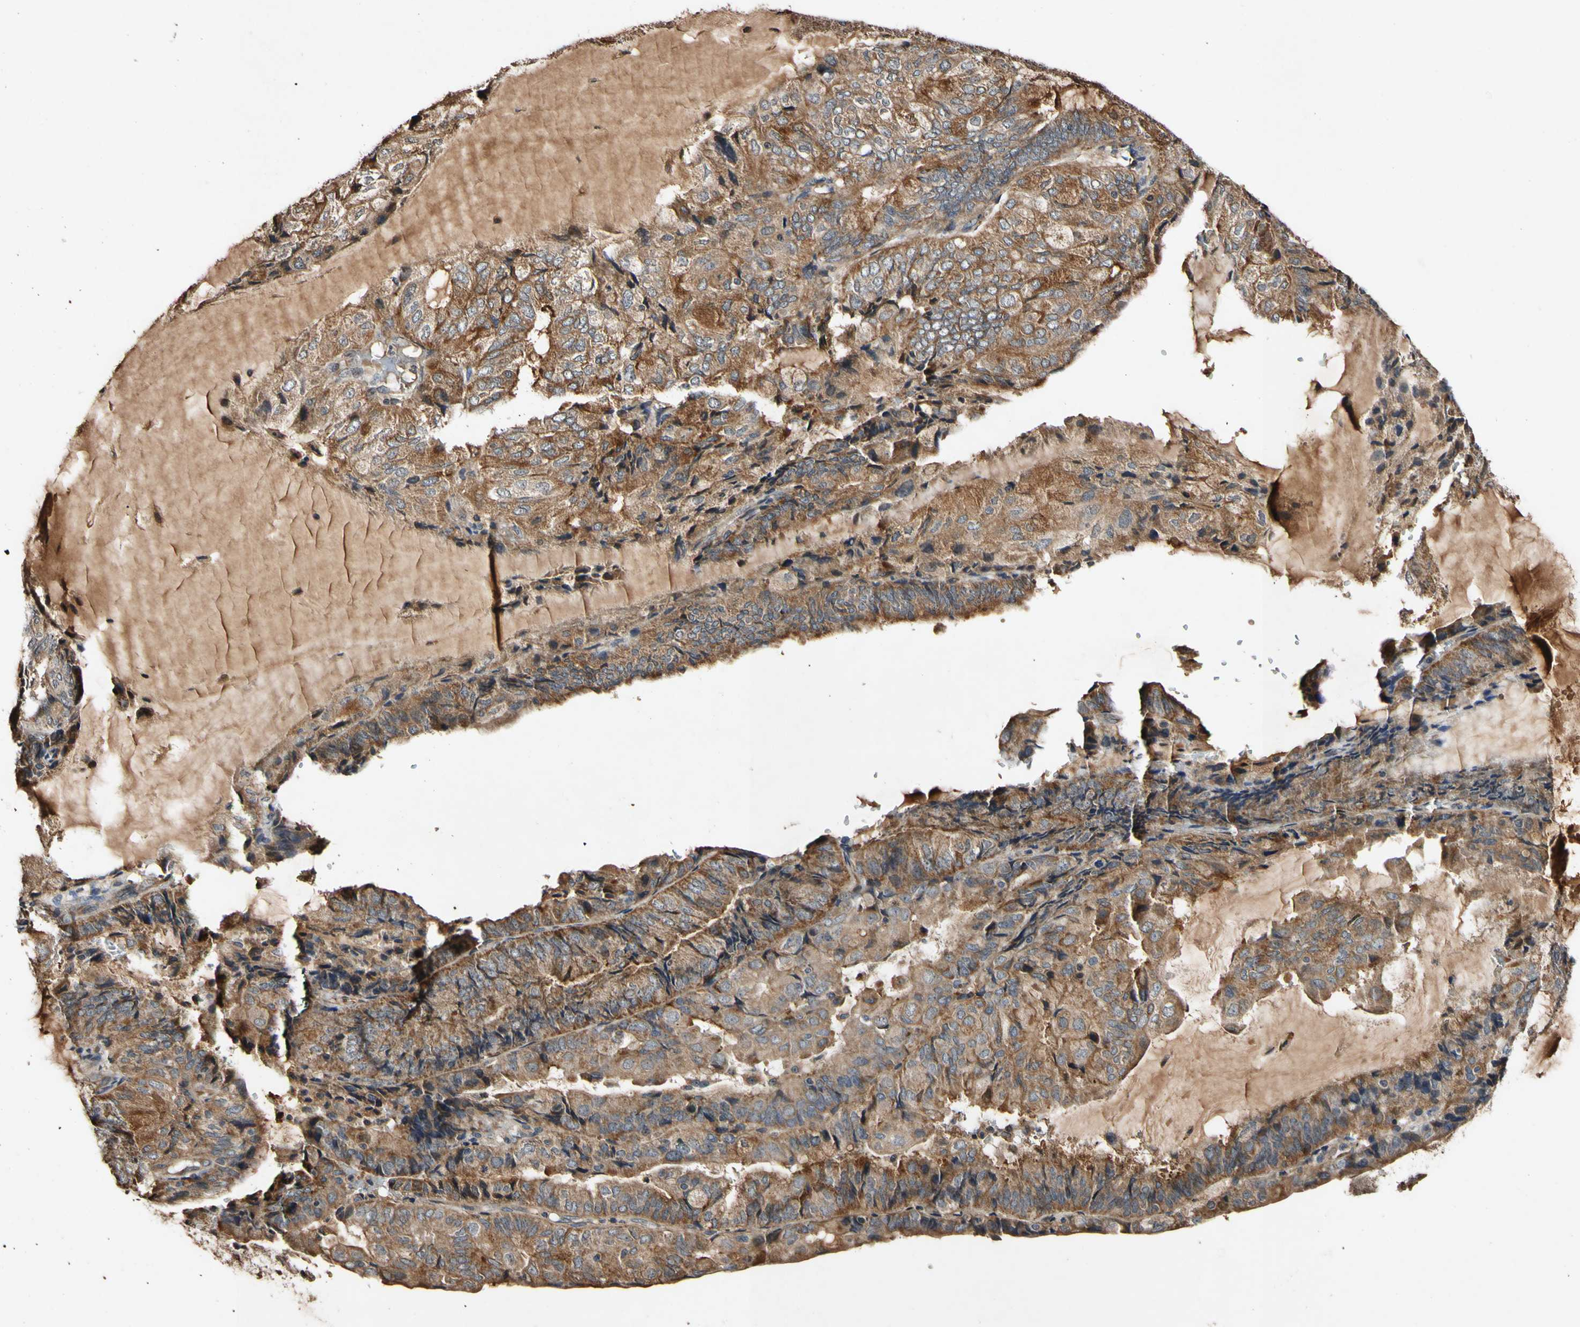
{"staining": {"intensity": "strong", "quantity": ">75%", "location": "cytoplasmic/membranous"}, "tissue": "endometrial cancer", "cell_type": "Tumor cells", "image_type": "cancer", "snomed": [{"axis": "morphology", "description": "Adenocarcinoma, NOS"}, {"axis": "topography", "description": "Endometrium"}], "caption": "Adenocarcinoma (endometrial) stained for a protein (brown) shows strong cytoplasmic/membranous positive positivity in about >75% of tumor cells.", "gene": "PLAT", "patient": {"sex": "female", "age": 81}}